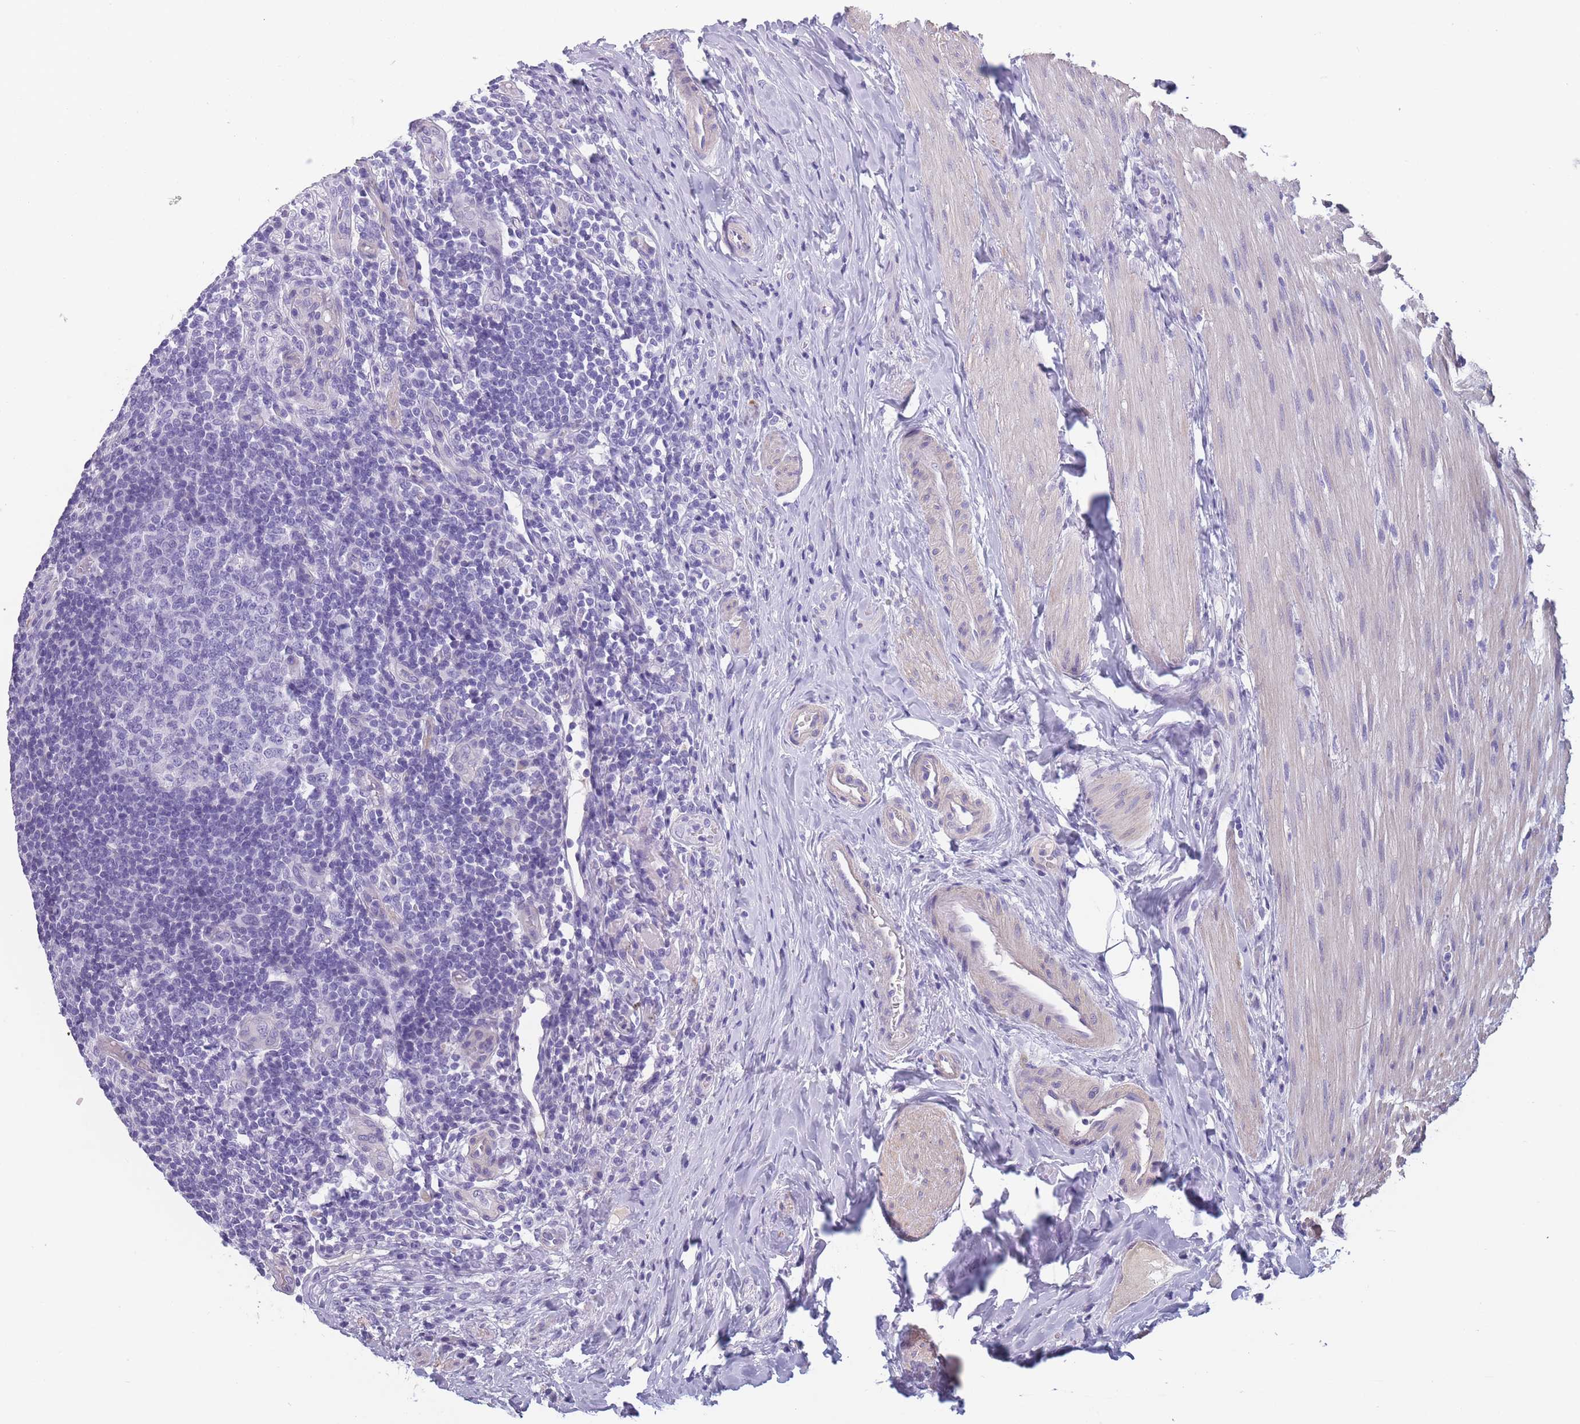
{"staining": {"intensity": "negative", "quantity": "none", "location": "none"}, "tissue": "appendix", "cell_type": "Glandular cells", "image_type": "normal", "snomed": [{"axis": "morphology", "description": "Normal tissue, NOS"}, {"axis": "topography", "description": "Appendix"}], "caption": "Protein analysis of benign appendix shows no significant staining in glandular cells.", "gene": "OR4C5", "patient": {"sex": "female", "age": 43}}